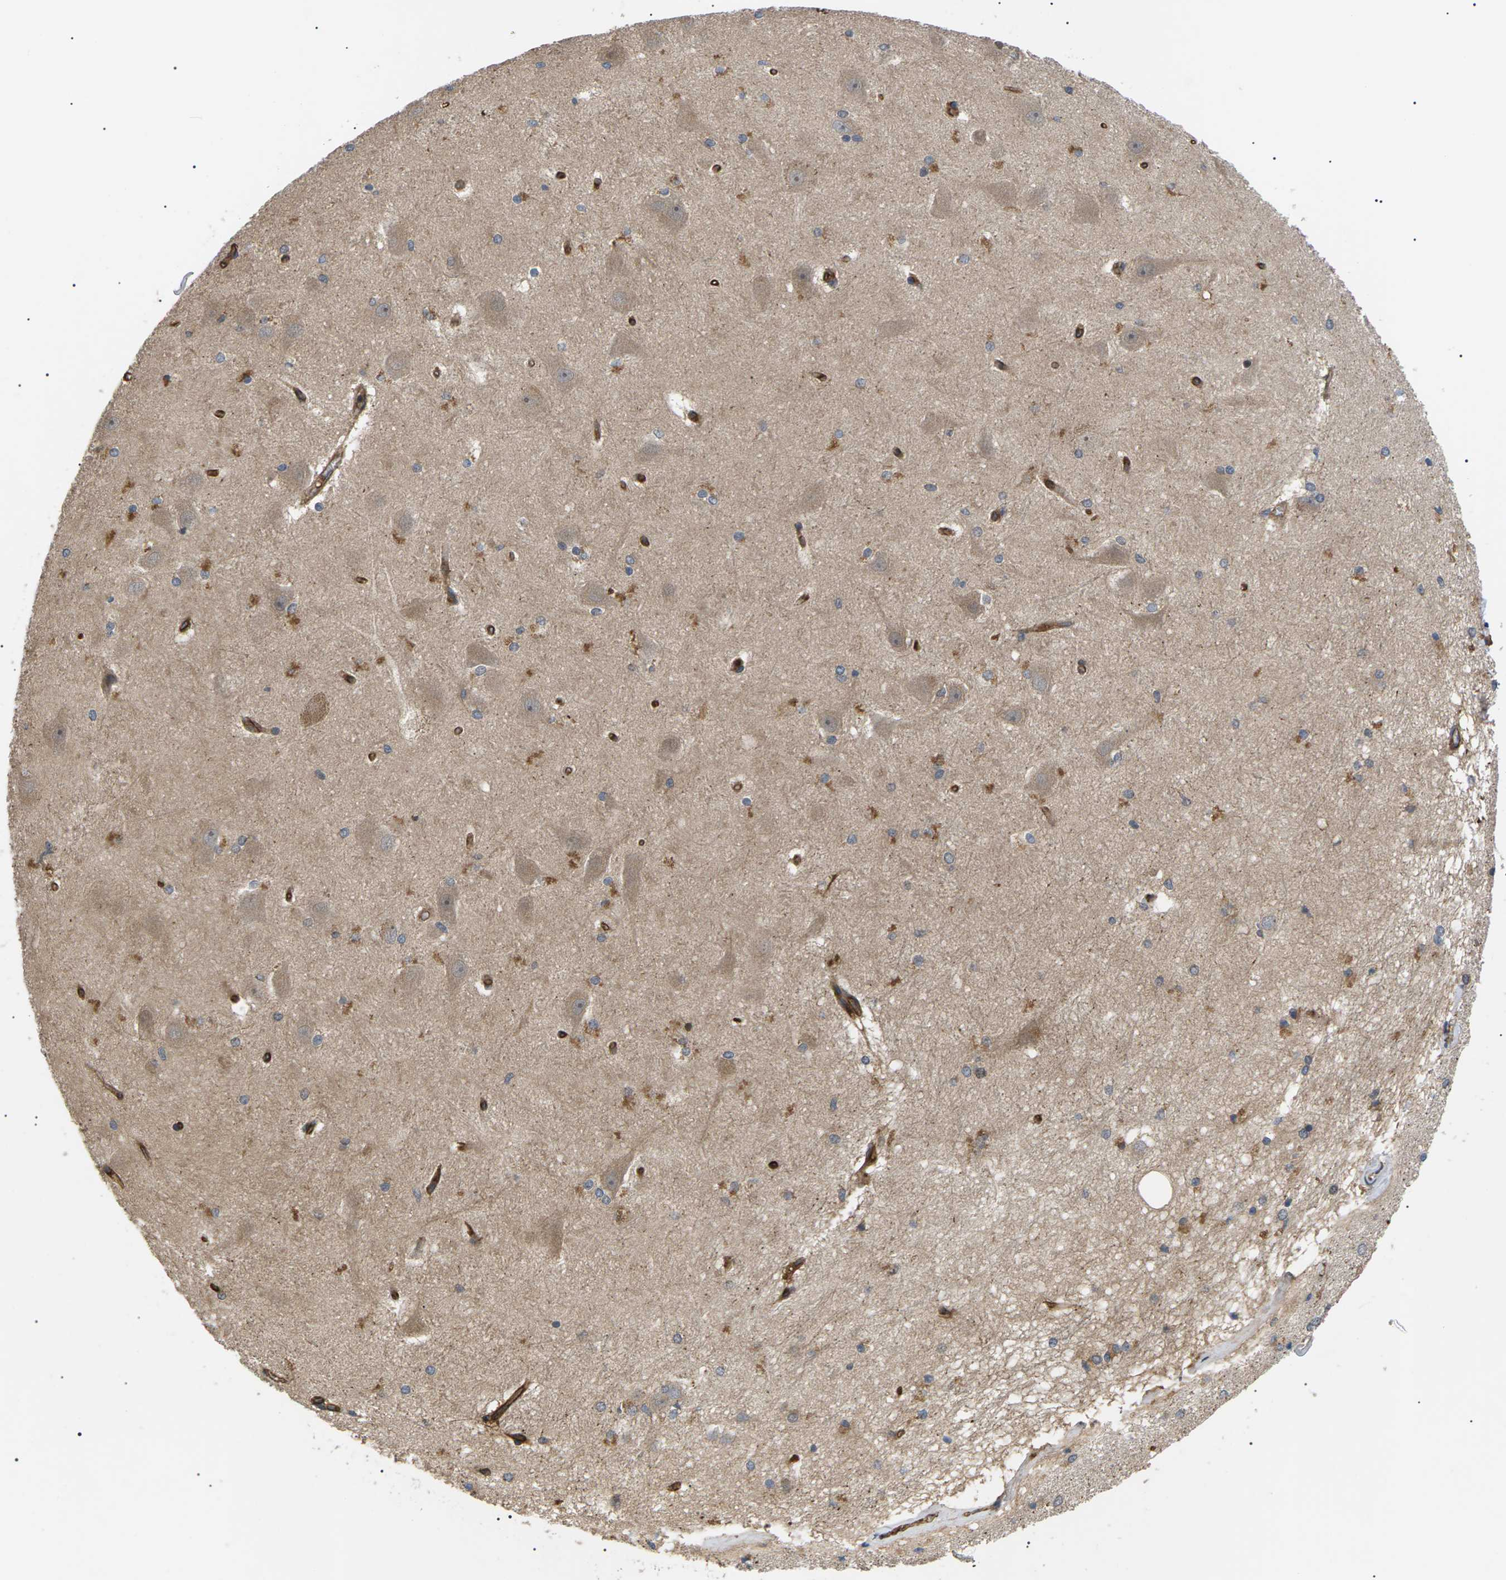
{"staining": {"intensity": "moderate", "quantity": "<25%", "location": "cytoplasmic/membranous"}, "tissue": "hippocampus", "cell_type": "Glial cells", "image_type": "normal", "snomed": [{"axis": "morphology", "description": "Normal tissue, NOS"}, {"axis": "topography", "description": "Hippocampus"}], "caption": "Protein analysis of benign hippocampus exhibits moderate cytoplasmic/membranous expression in approximately <25% of glial cells.", "gene": "TMTC4", "patient": {"sex": "female", "age": 19}}